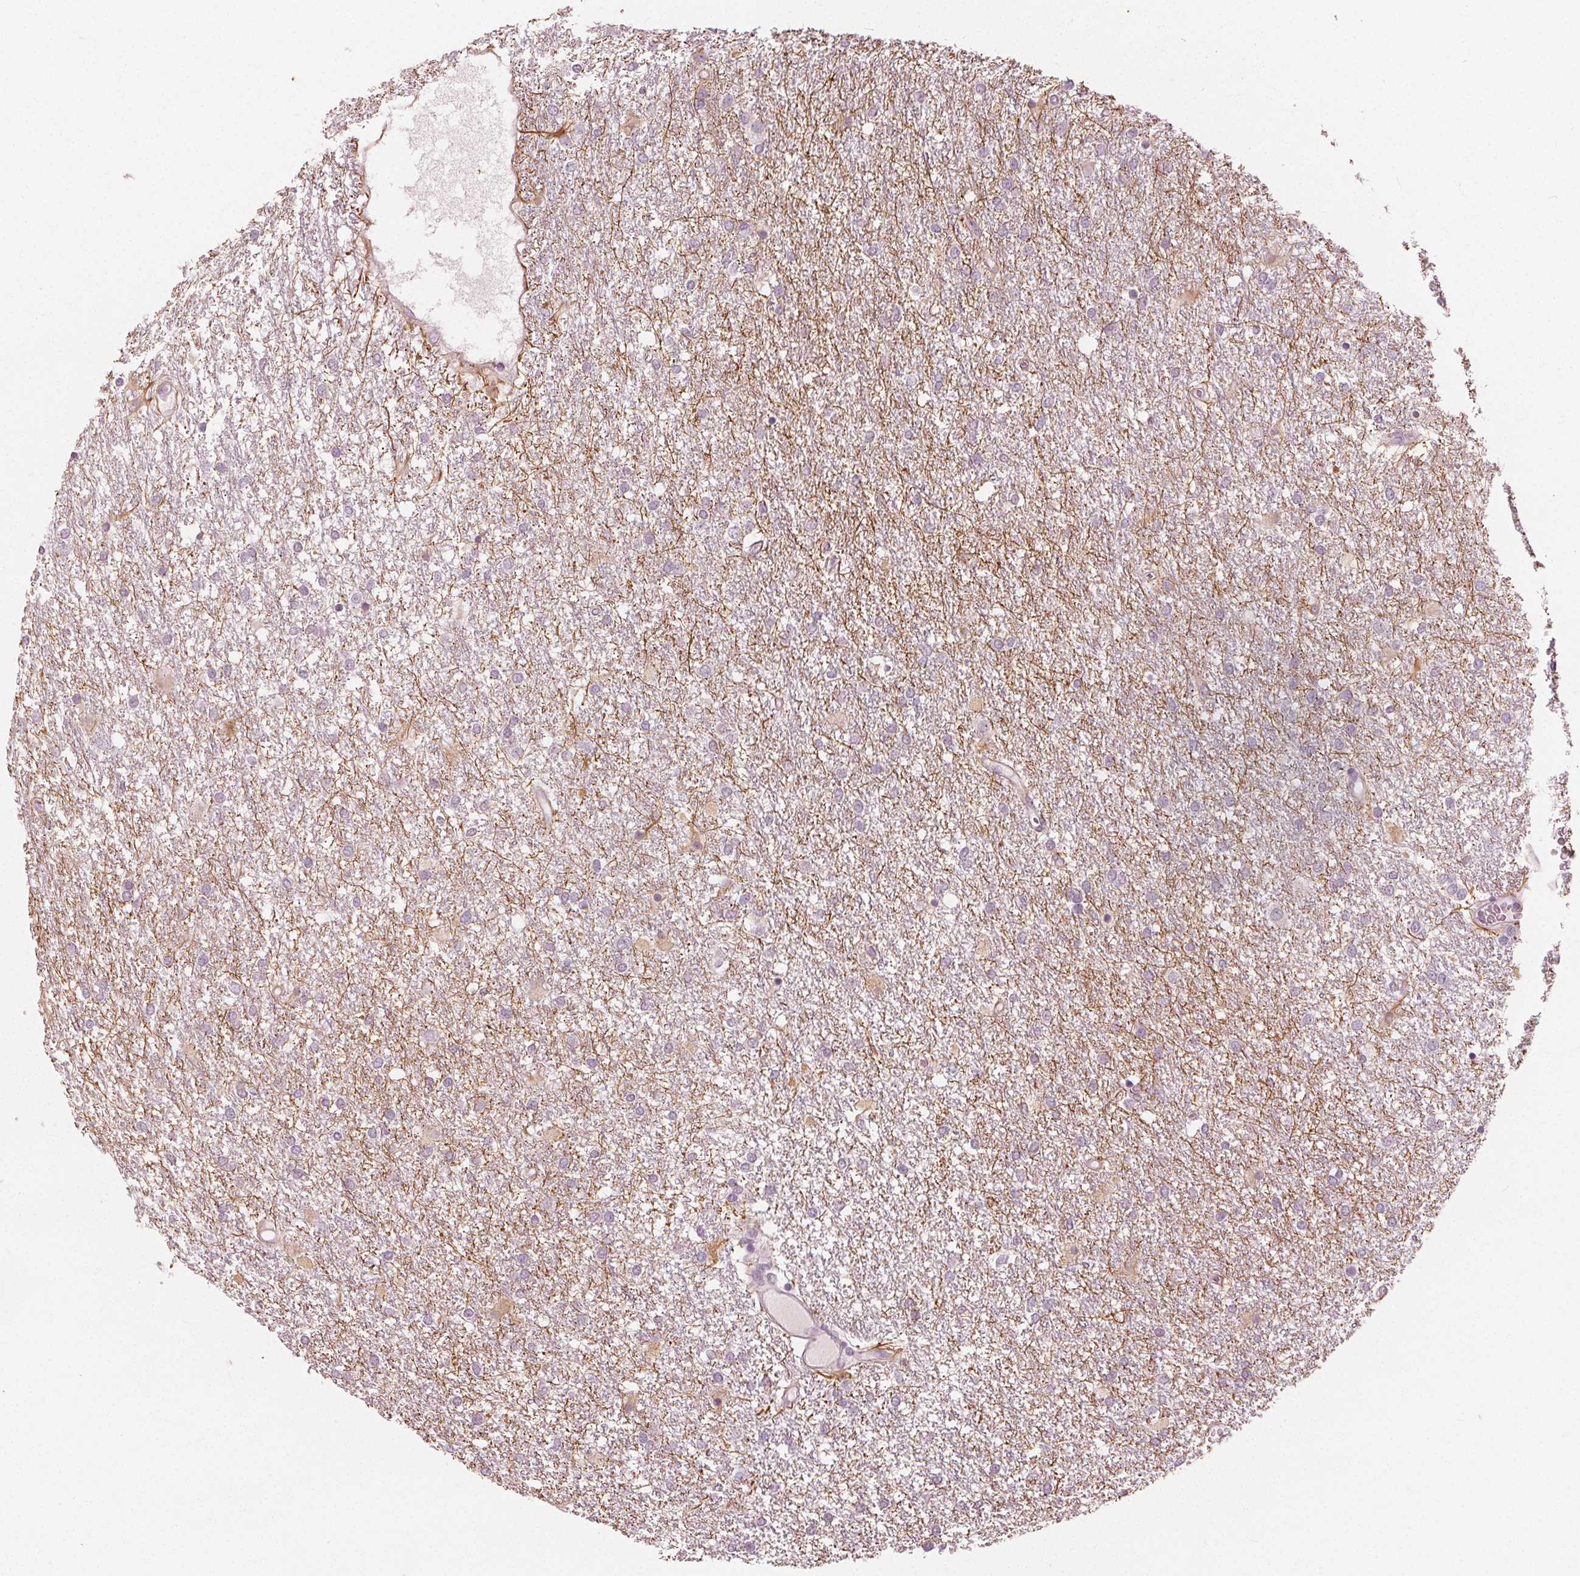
{"staining": {"intensity": "negative", "quantity": "none", "location": "none"}, "tissue": "glioma", "cell_type": "Tumor cells", "image_type": "cancer", "snomed": [{"axis": "morphology", "description": "Glioma, malignant, High grade"}, {"axis": "topography", "description": "Brain"}], "caption": "An immunohistochemistry image of high-grade glioma (malignant) is shown. There is no staining in tumor cells of high-grade glioma (malignant).", "gene": "BRSK1", "patient": {"sex": "female", "age": 61}}